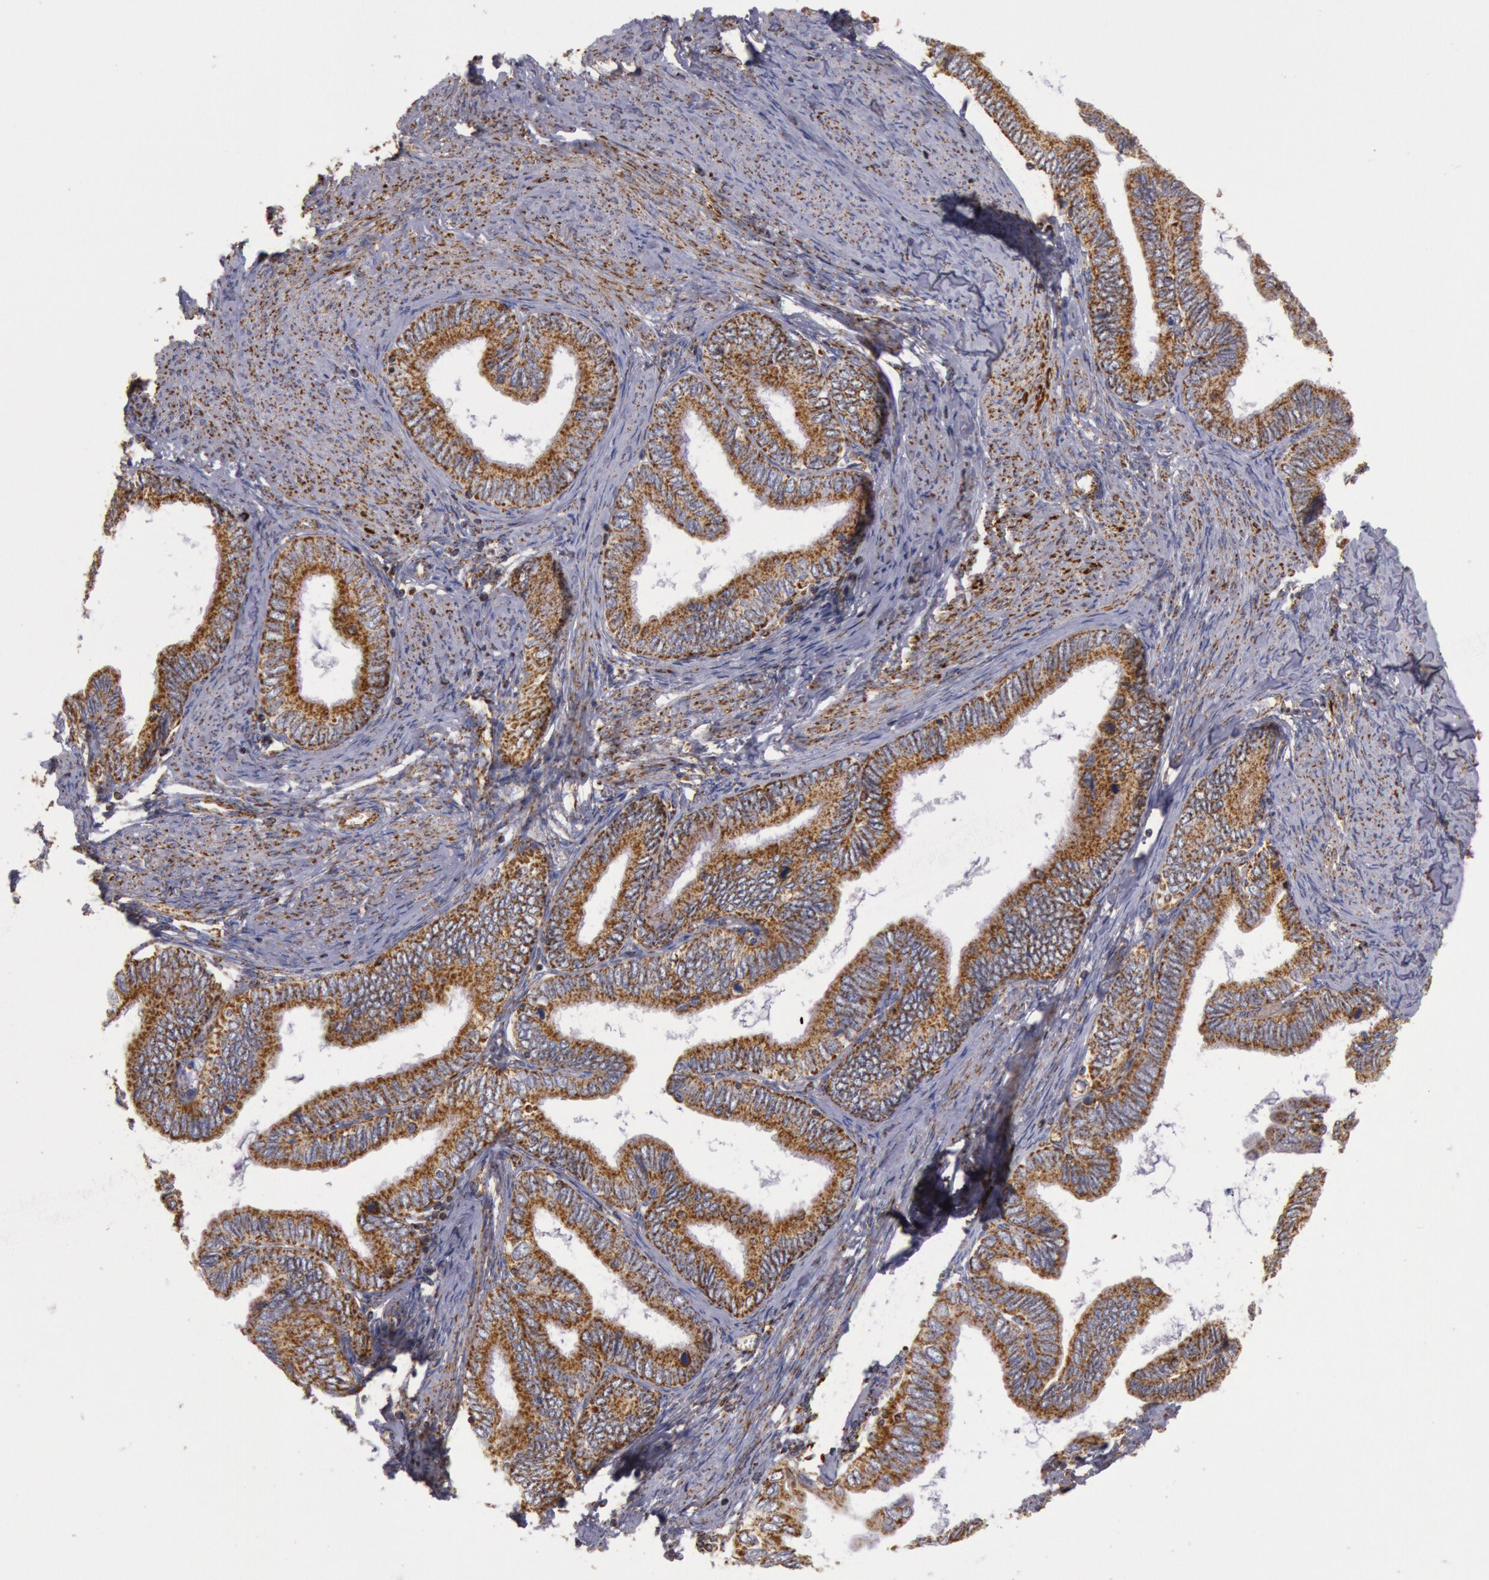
{"staining": {"intensity": "moderate", "quantity": ">75%", "location": "cytoplasmic/membranous"}, "tissue": "cervical cancer", "cell_type": "Tumor cells", "image_type": "cancer", "snomed": [{"axis": "morphology", "description": "Adenocarcinoma, NOS"}, {"axis": "topography", "description": "Cervix"}], "caption": "About >75% of tumor cells in cervical adenocarcinoma demonstrate moderate cytoplasmic/membranous protein expression as visualized by brown immunohistochemical staining.", "gene": "CYC1", "patient": {"sex": "female", "age": 49}}